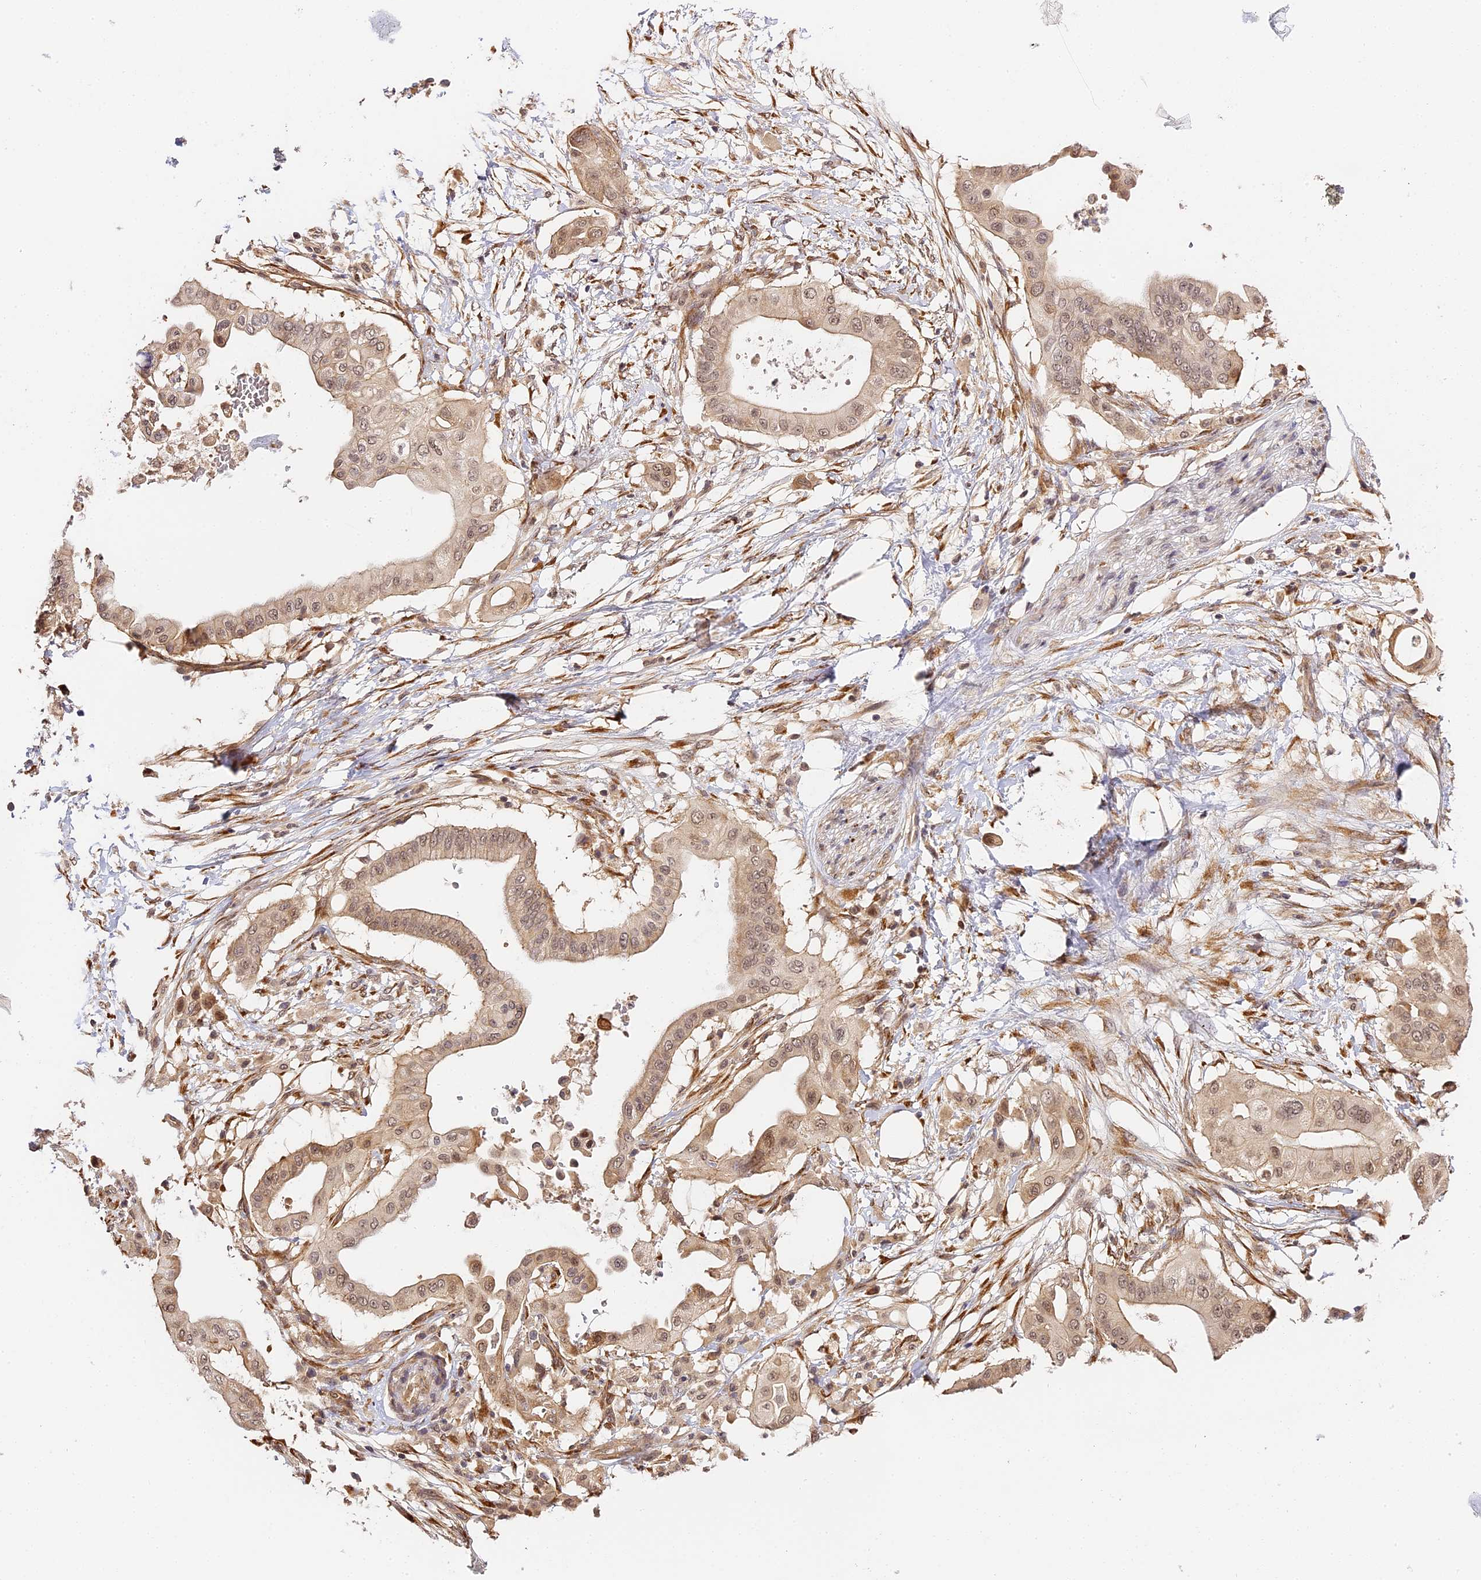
{"staining": {"intensity": "weak", "quantity": ">75%", "location": "cytoplasmic/membranous,nuclear"}, "tissue": "pancreatic cancer", "cell_type": "Tumor cells", "image_type": "cancer", "snomed": [{"axis": "morphology", "description": "Adenocarcinoma, NOS"}, {"axis": "topography", "description": "Pancreas"}], "caption": "Pancreatic cancer (adenocarcinoma) tissue reveals weak cytoplasmic/membranous and nuclear staining in approximately >75% of tumor cells The staining was performed using DAB, with brown indicating positive protein expression. Nuclei are stained blue with hematoxylin.", "gene": "IMPACT", "patient": {"sex": "male", "age": 68}}